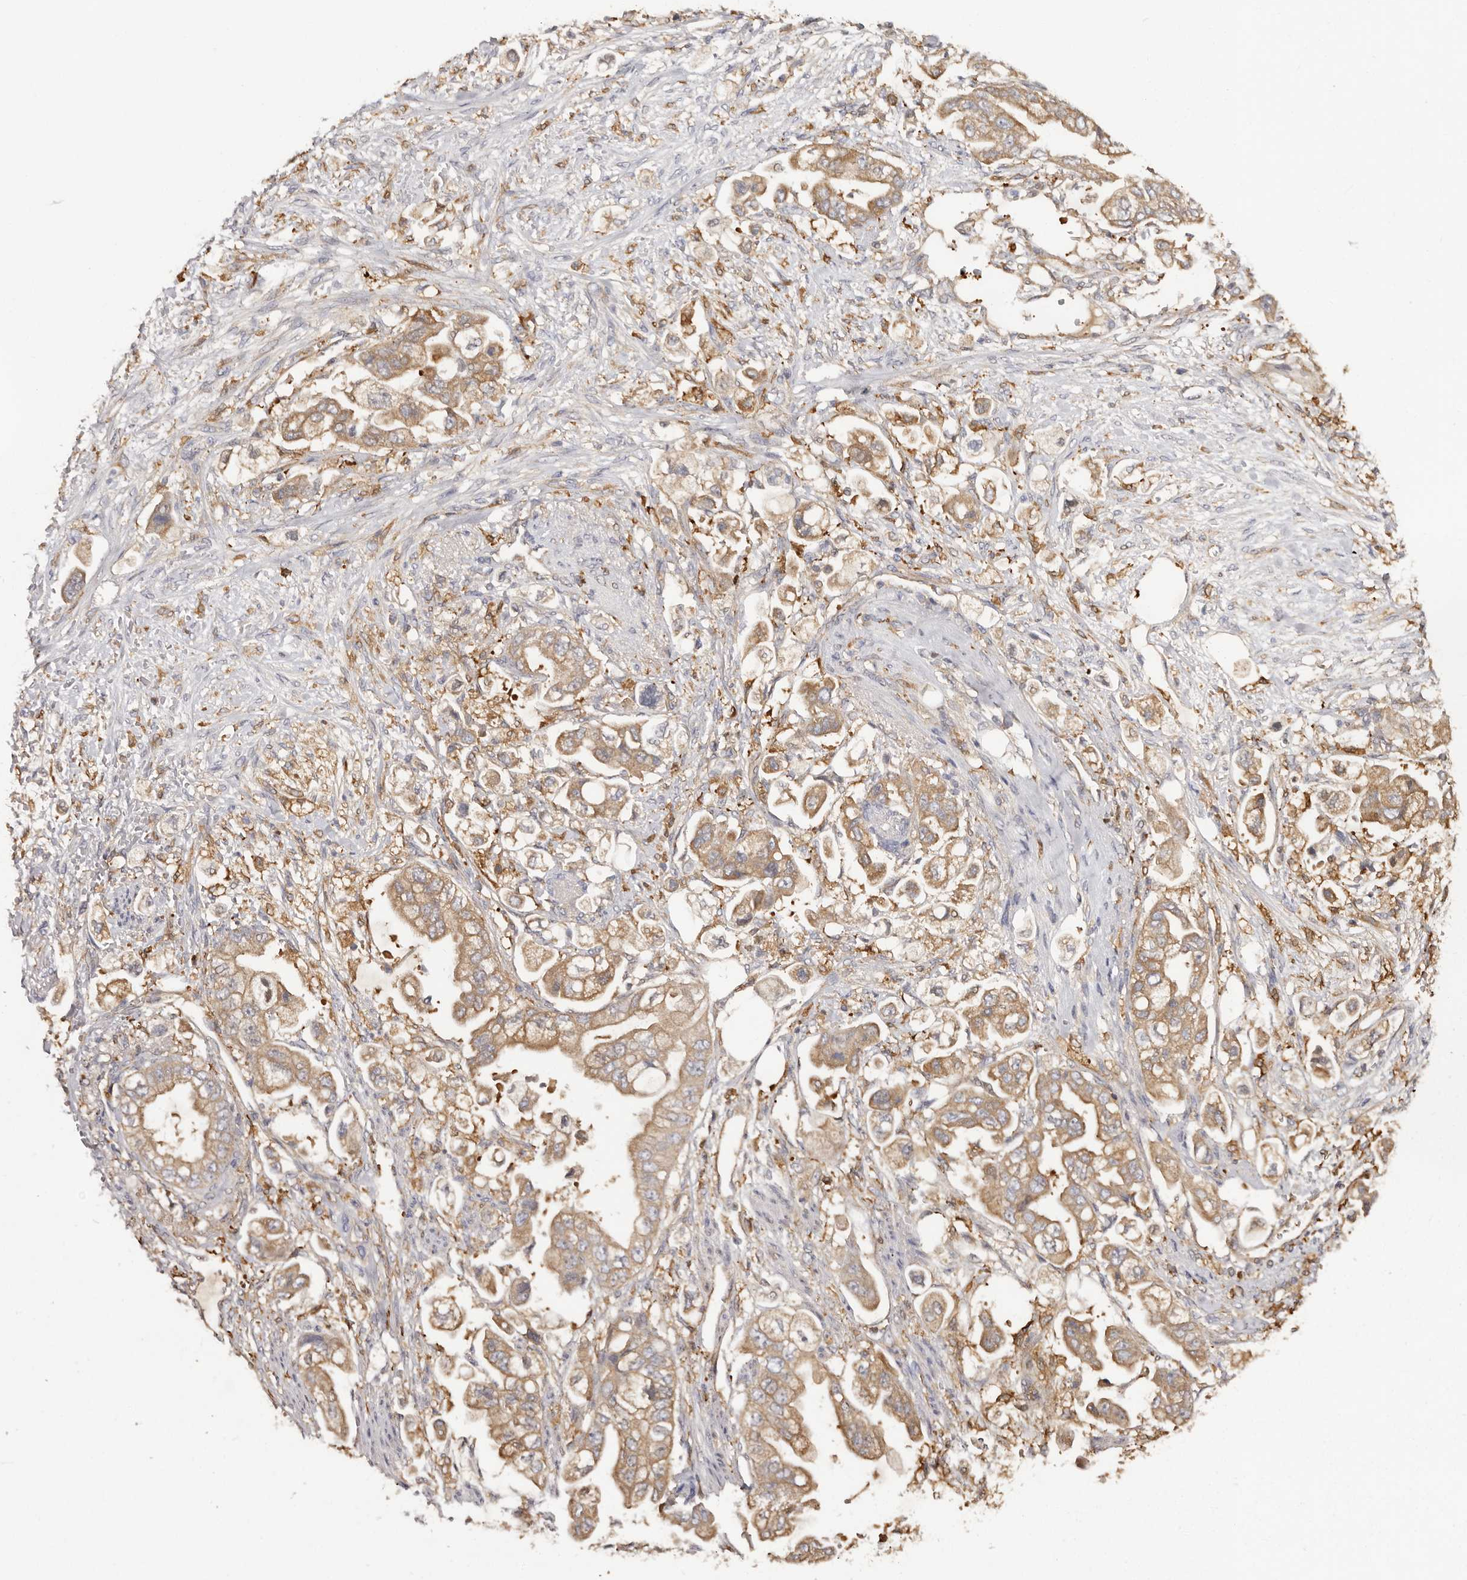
{"staining": {"intensity": "moderate", "quantity": ">75%", "location": "cytoplasmic/membranous"}, "tissue": "stomach cancer", "cell_type": "Tumor cells", "image_type": "cancer", "snomed": [{"axis": "morphology", "description": "Adenocarcinoma, NOS"}, {"axis": "topography", "description": "Stomach"}], "caption": "Immunohistochemistry image of human stomach cancer stained for a protein (brown), which displays medium levels of moderate cytoplasmic/membranous positivity in approximately >75% of tumor cells.", "gene": "LAP3", "patient": {"sex": "male", "age": 62}}